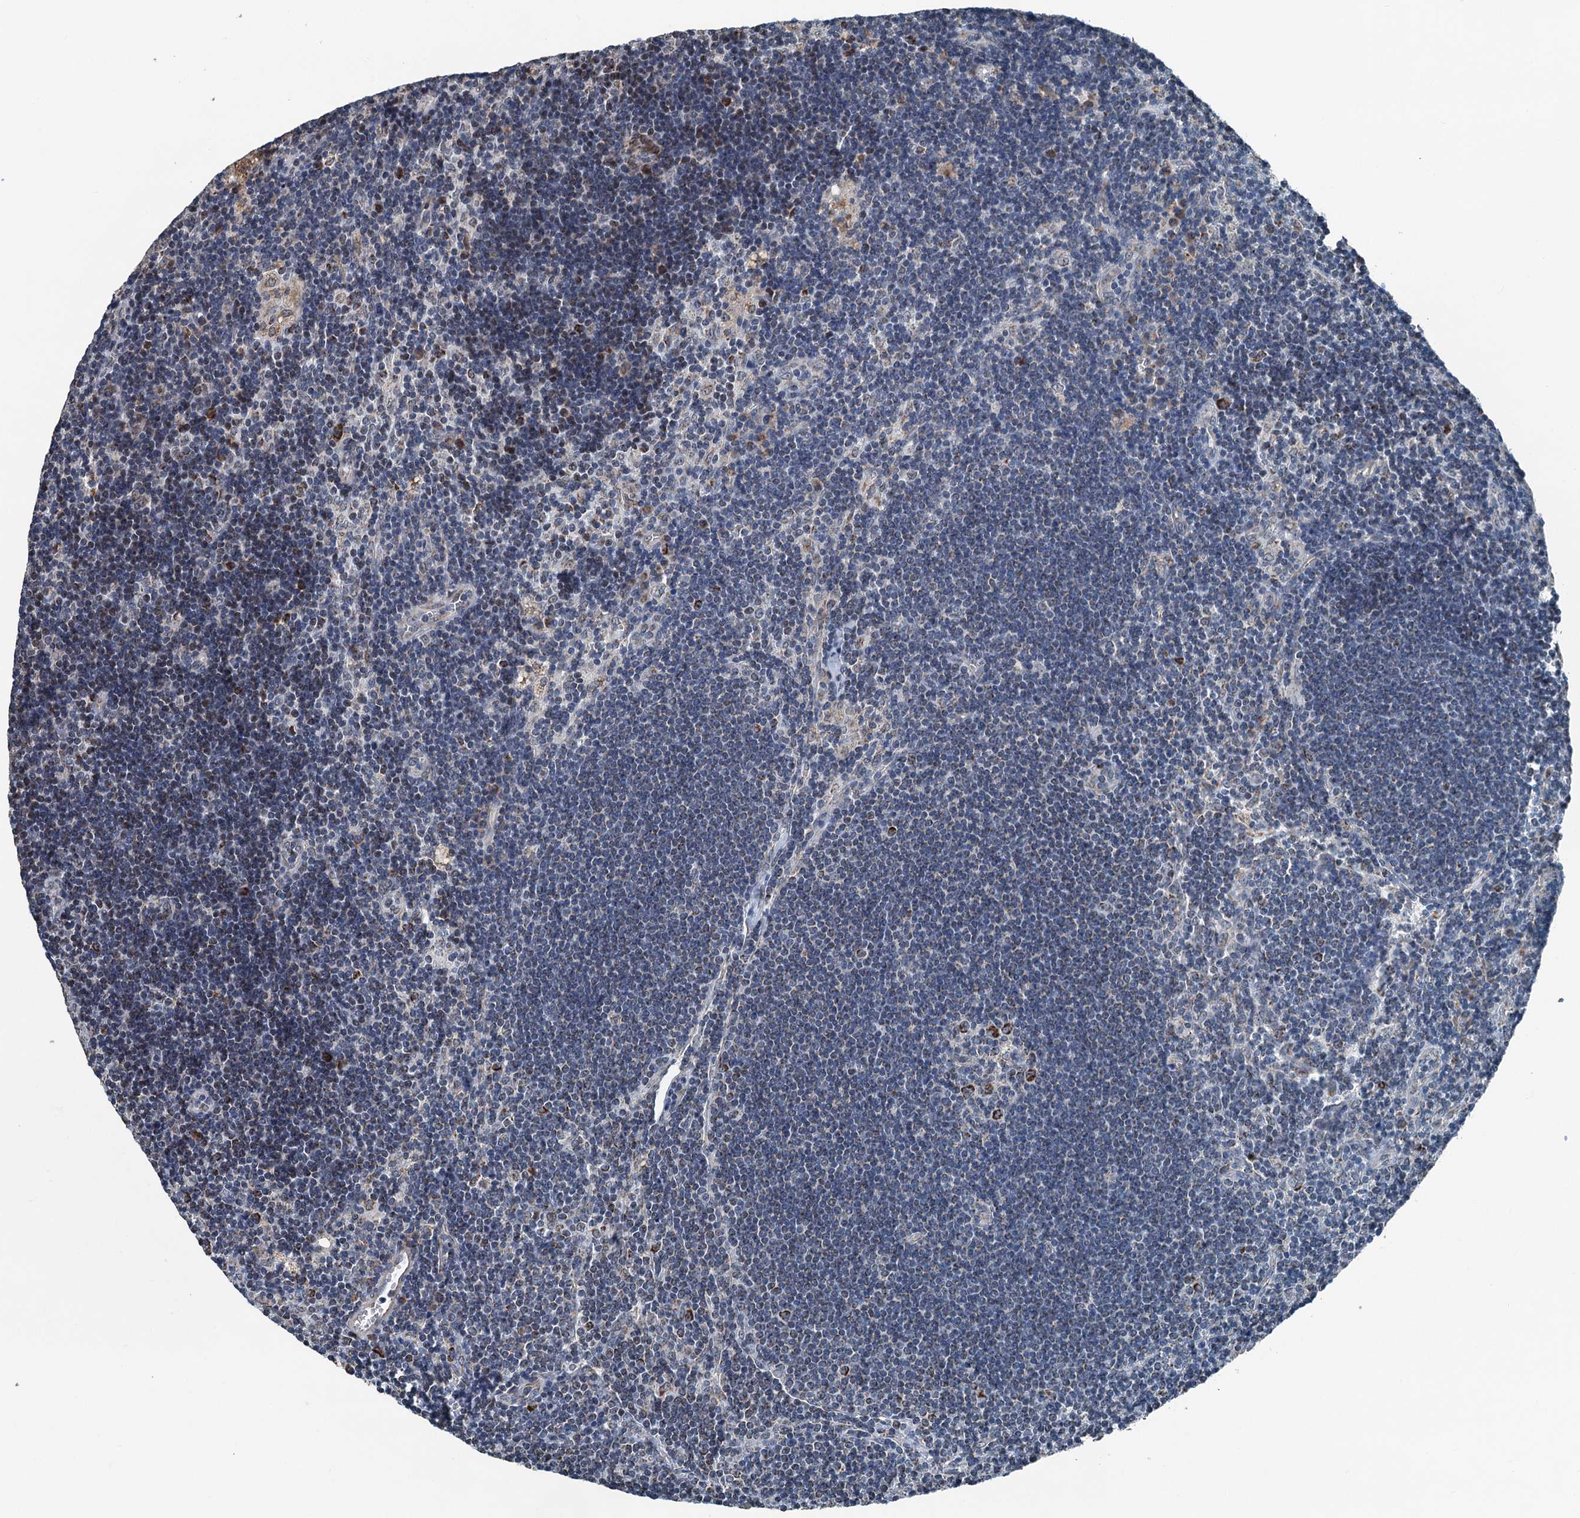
{"staining": {"intensity": "strong", "quantity": "25%-75%", "location": "cytoplasmic/membranous"}, "tissue": "lymph node", "cell_type": "Germinal center cells", "image_type": "normal", "snomed": [{"axis": "morphology", "description": "Normal tissue, NOS"}, {"axis": "topography", "description": "Lymph node"}], "caption": "This is a photomicrograph of IHC staining of normal lymph node, which shows strong staining in the cytoplasmic/membranous of germinal center cells.", "gene": "TRPT1", "patient": {"sex": "male", "age": 24}}